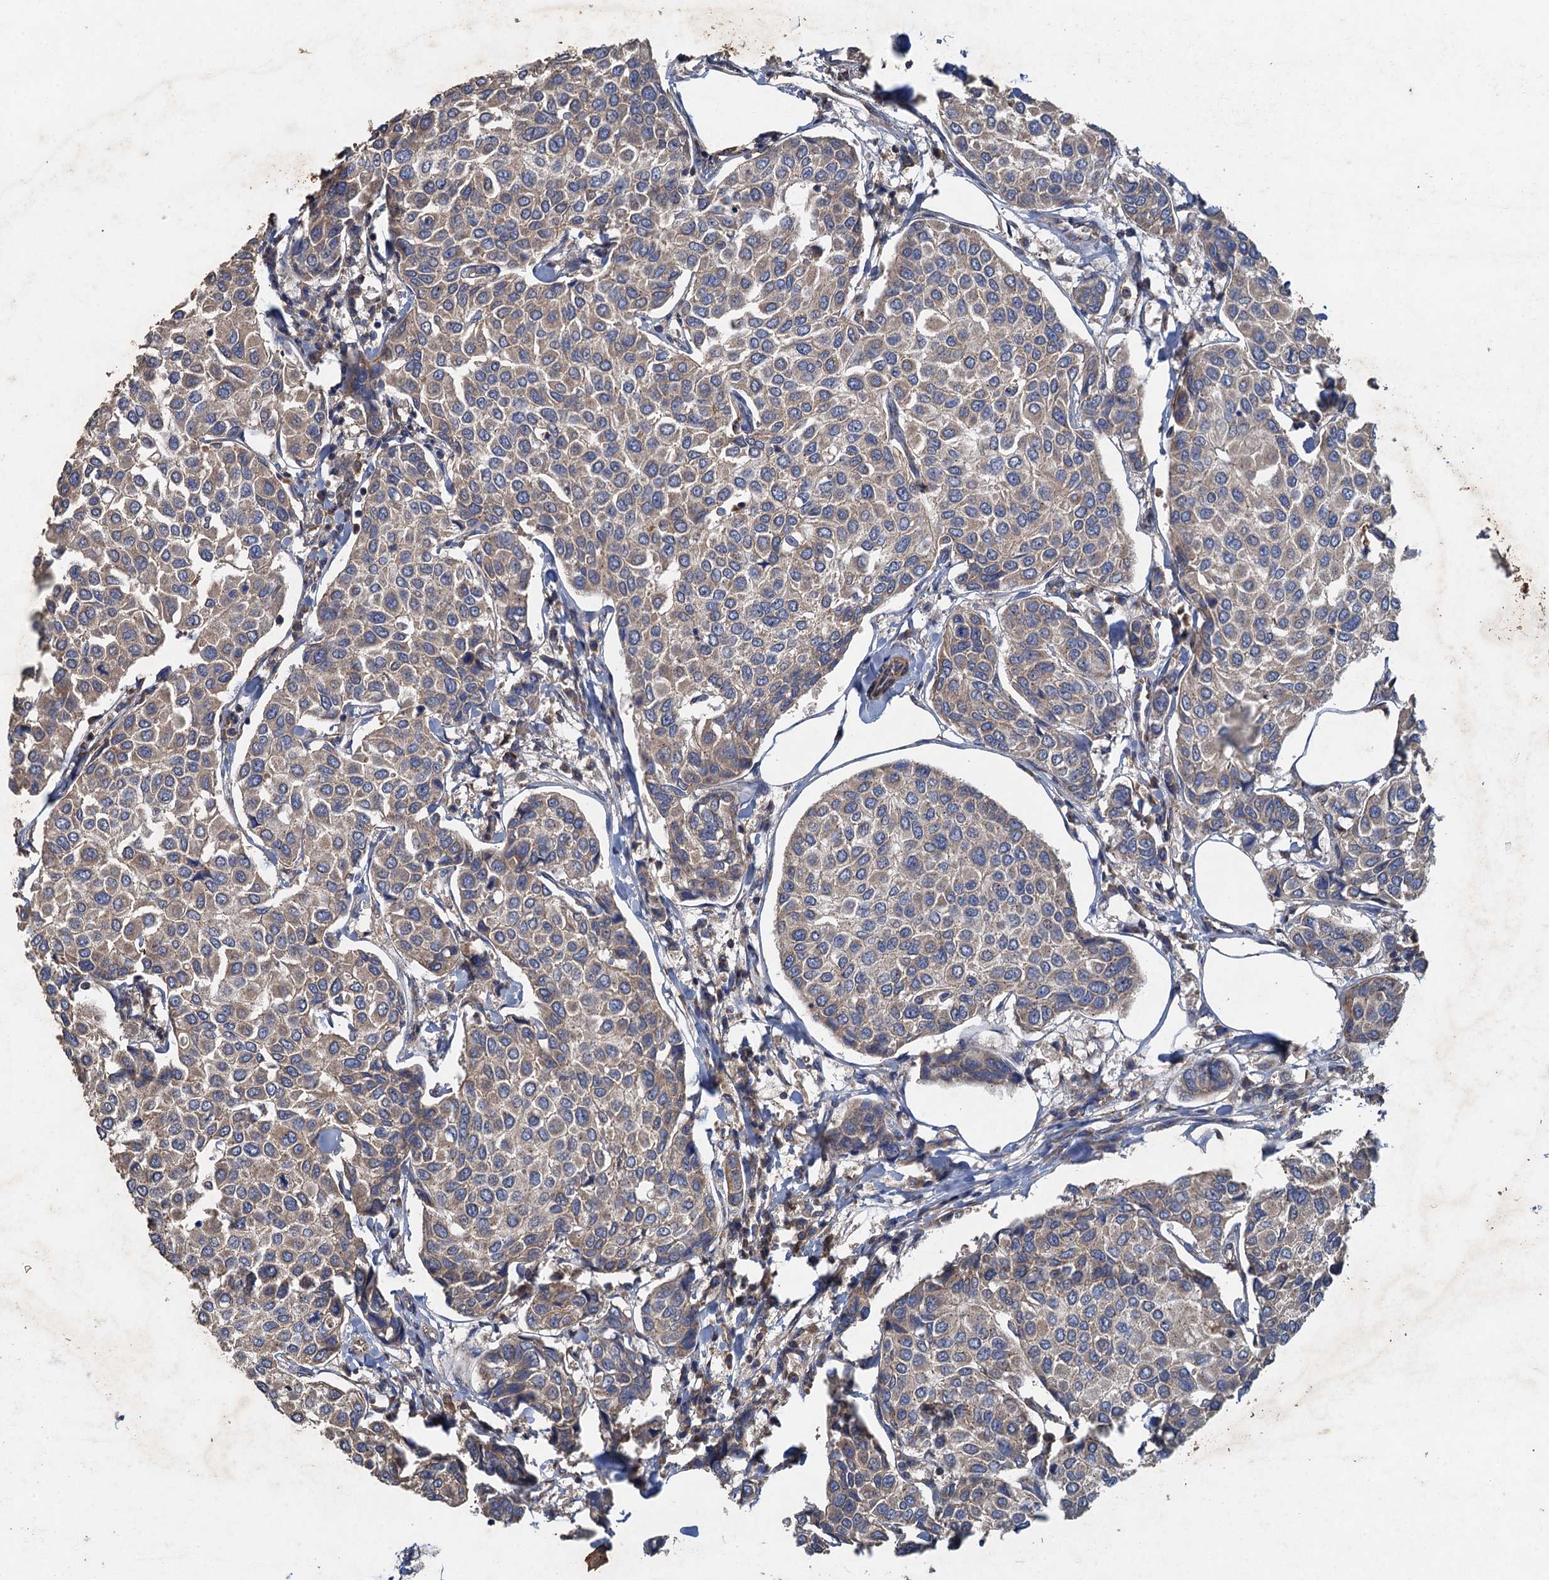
{"staining": {"intensity": "weak", "quantity": "25%-75%", "location": "cytoplasmic/membranous"}, "tissue": "breast cancer", "cell_type": "Tumor cells", "image_type": "cancer", "snomed": [{"axis": "morphology", "description": "Duct carcinoma"}, {"axis": "topography", "description": "Breast"}], "caption": "Tumor cells demonstrate low levels of weak cytoplasmic/membranous staining in about 25%-75% of cells in human breast cancer.", "gene": "BCS1L", "patient": {"sex": "female", "age": 55}}